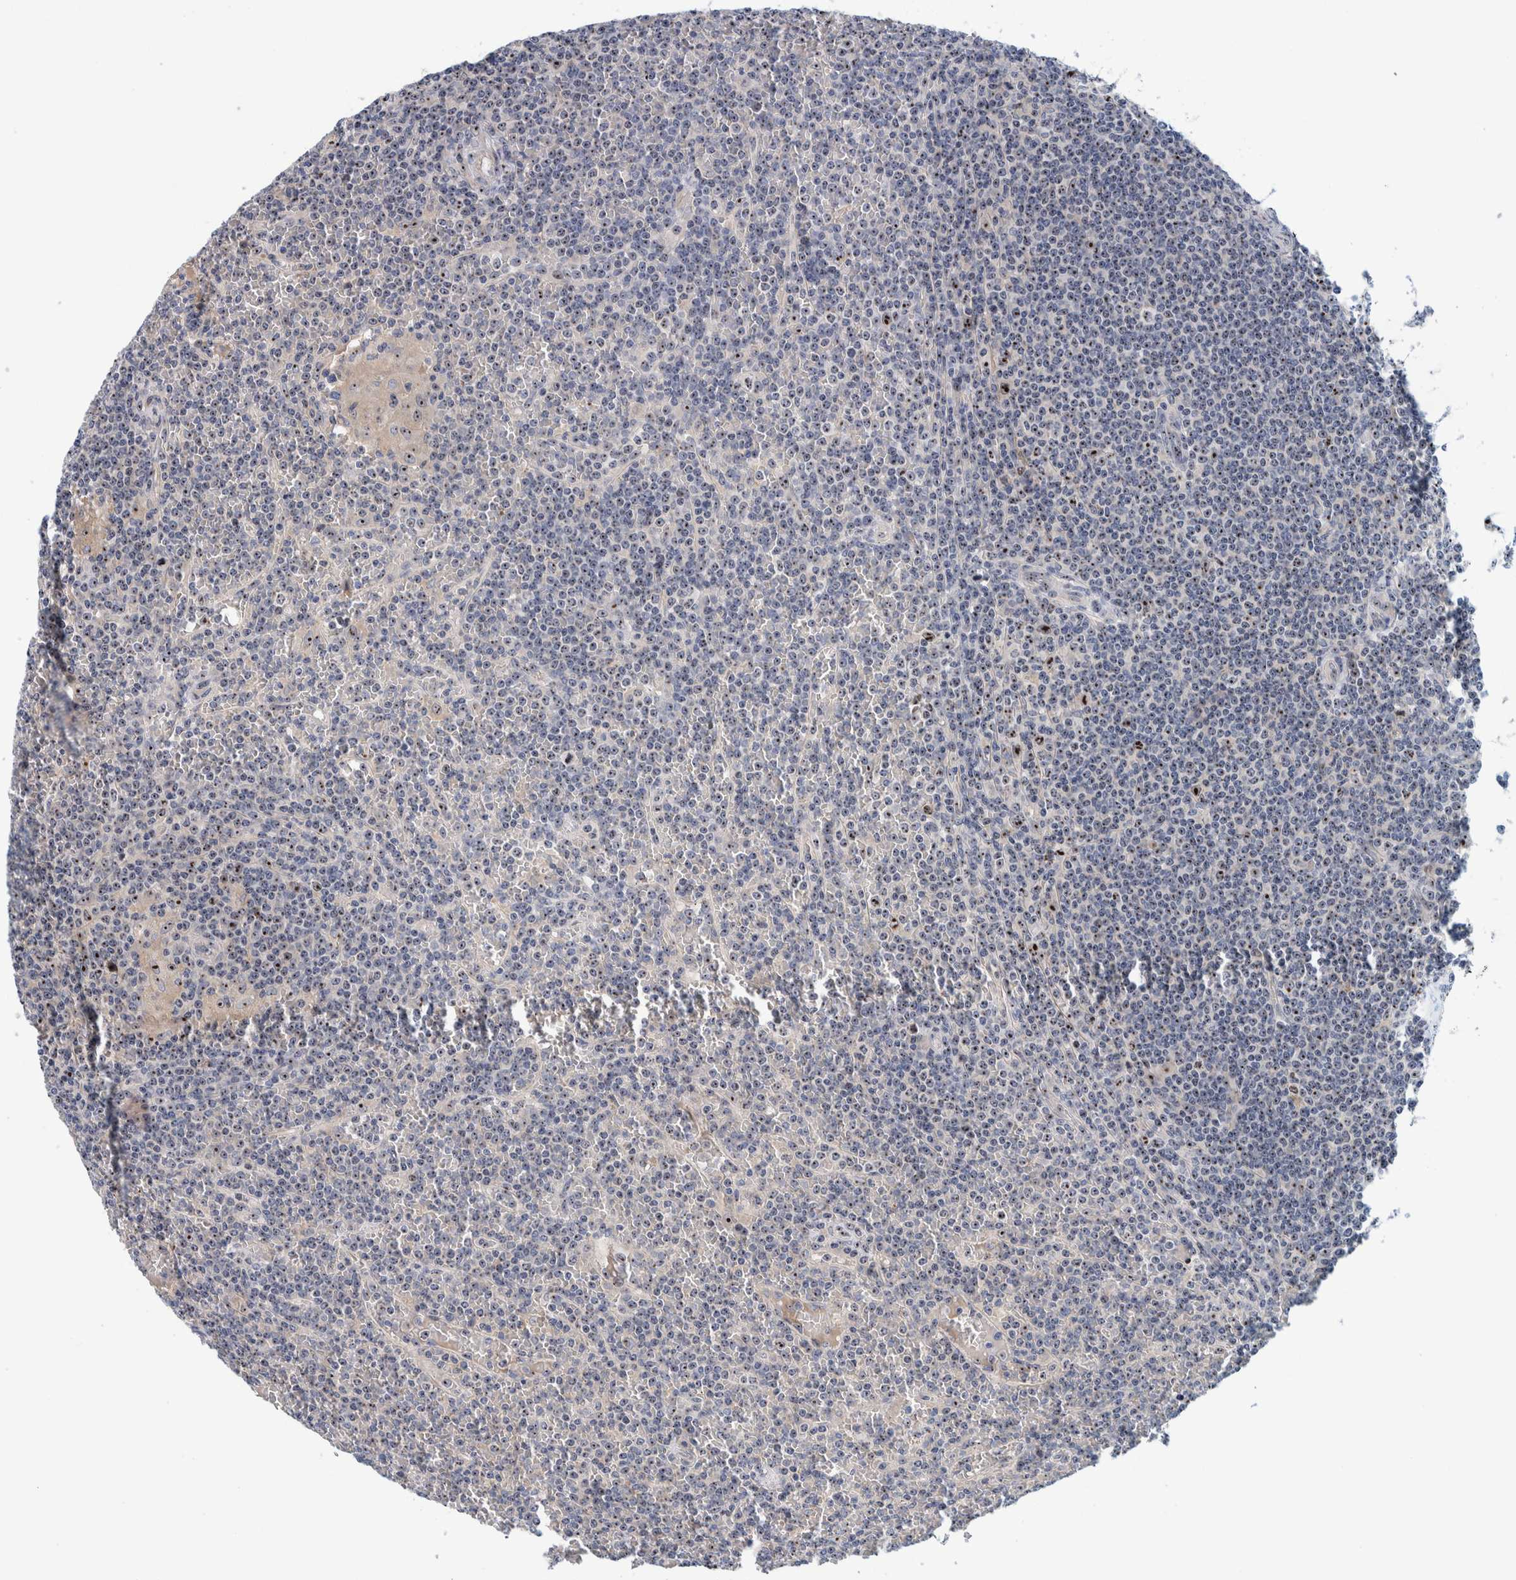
{"staining": {"intensity": "moderate", "quantity": "25%-75%", "location": "nuclear"}, "tissue": "lymphoma", "cell_type": "Tumor cells", "image_type": "cancer", "snomed": [{"axis": "morphology", "description": "Malignant lymphoma, non-Hodgkin's type, Low grade"}, {"axis": "topography", "description": "Spleen"}], "caption": "High-power microscopy captured an IHC image of malignant lymphoma, non-Hodgkin's type (low-grade), revealing moderate nuclear staining in approximately 25%-75% of tumor cells.", "gene": "NOL11", "patient": {"sex": "female", "age": 19}}